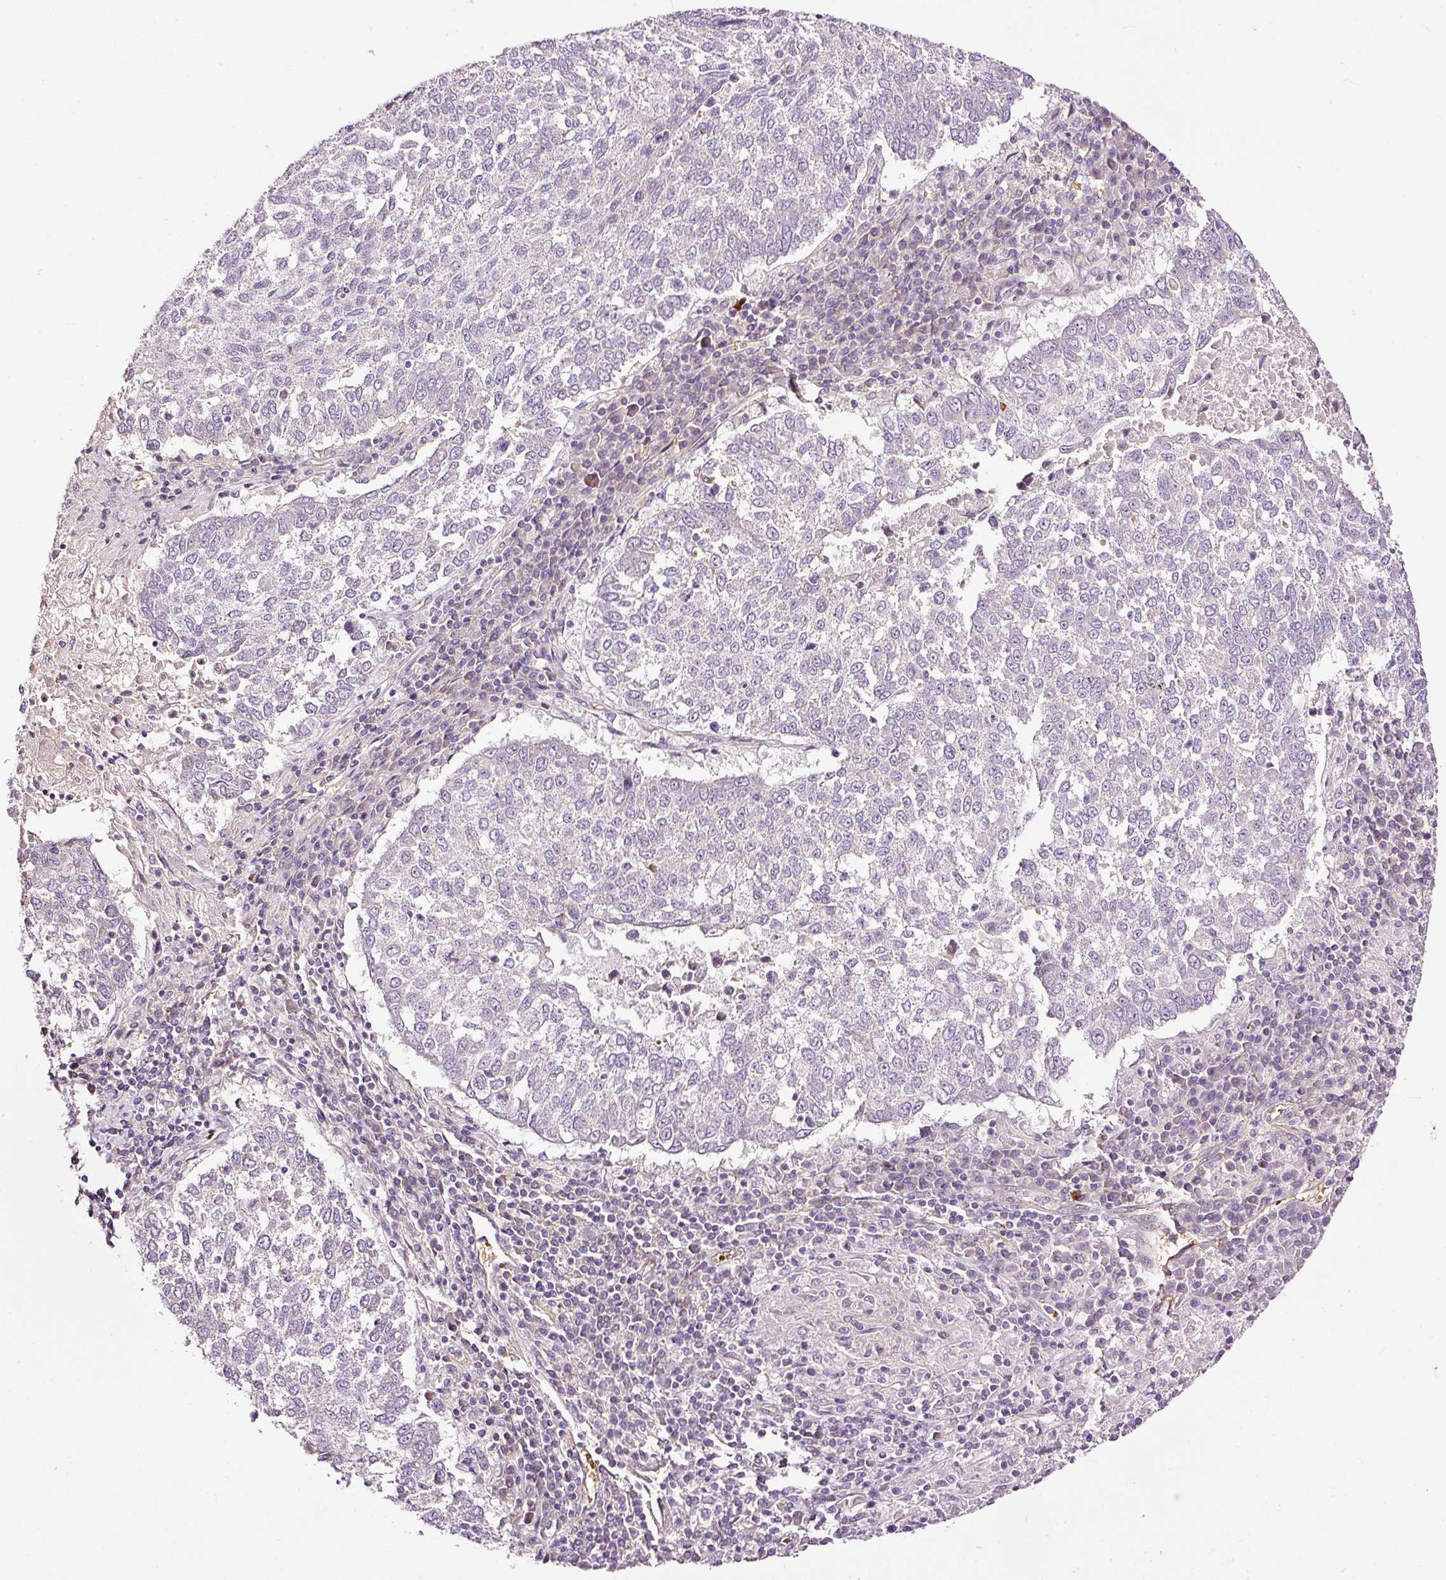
{"staining": {"intensity": "negative", "quantity": "none", "location": "none"}, "tissue": "lung cancer", "cell_type": "Tumor cells", "image_type": "cancer", "snomed": [{"axis": "morphology", "description": "Squamous cell carcinoma, NOS"}, {"axis": "topography", "description": "Lung"}], "caption": "Immunohistochemistry (IHC) photomicrograph of neoplastic tissue: human lung cancer (squamous cell carcinoma) stained with DAB exhibits no significant protein staining in tumor cells.", "gene": "USHBP1", "patient": {"sex": "male", "age": 73}}